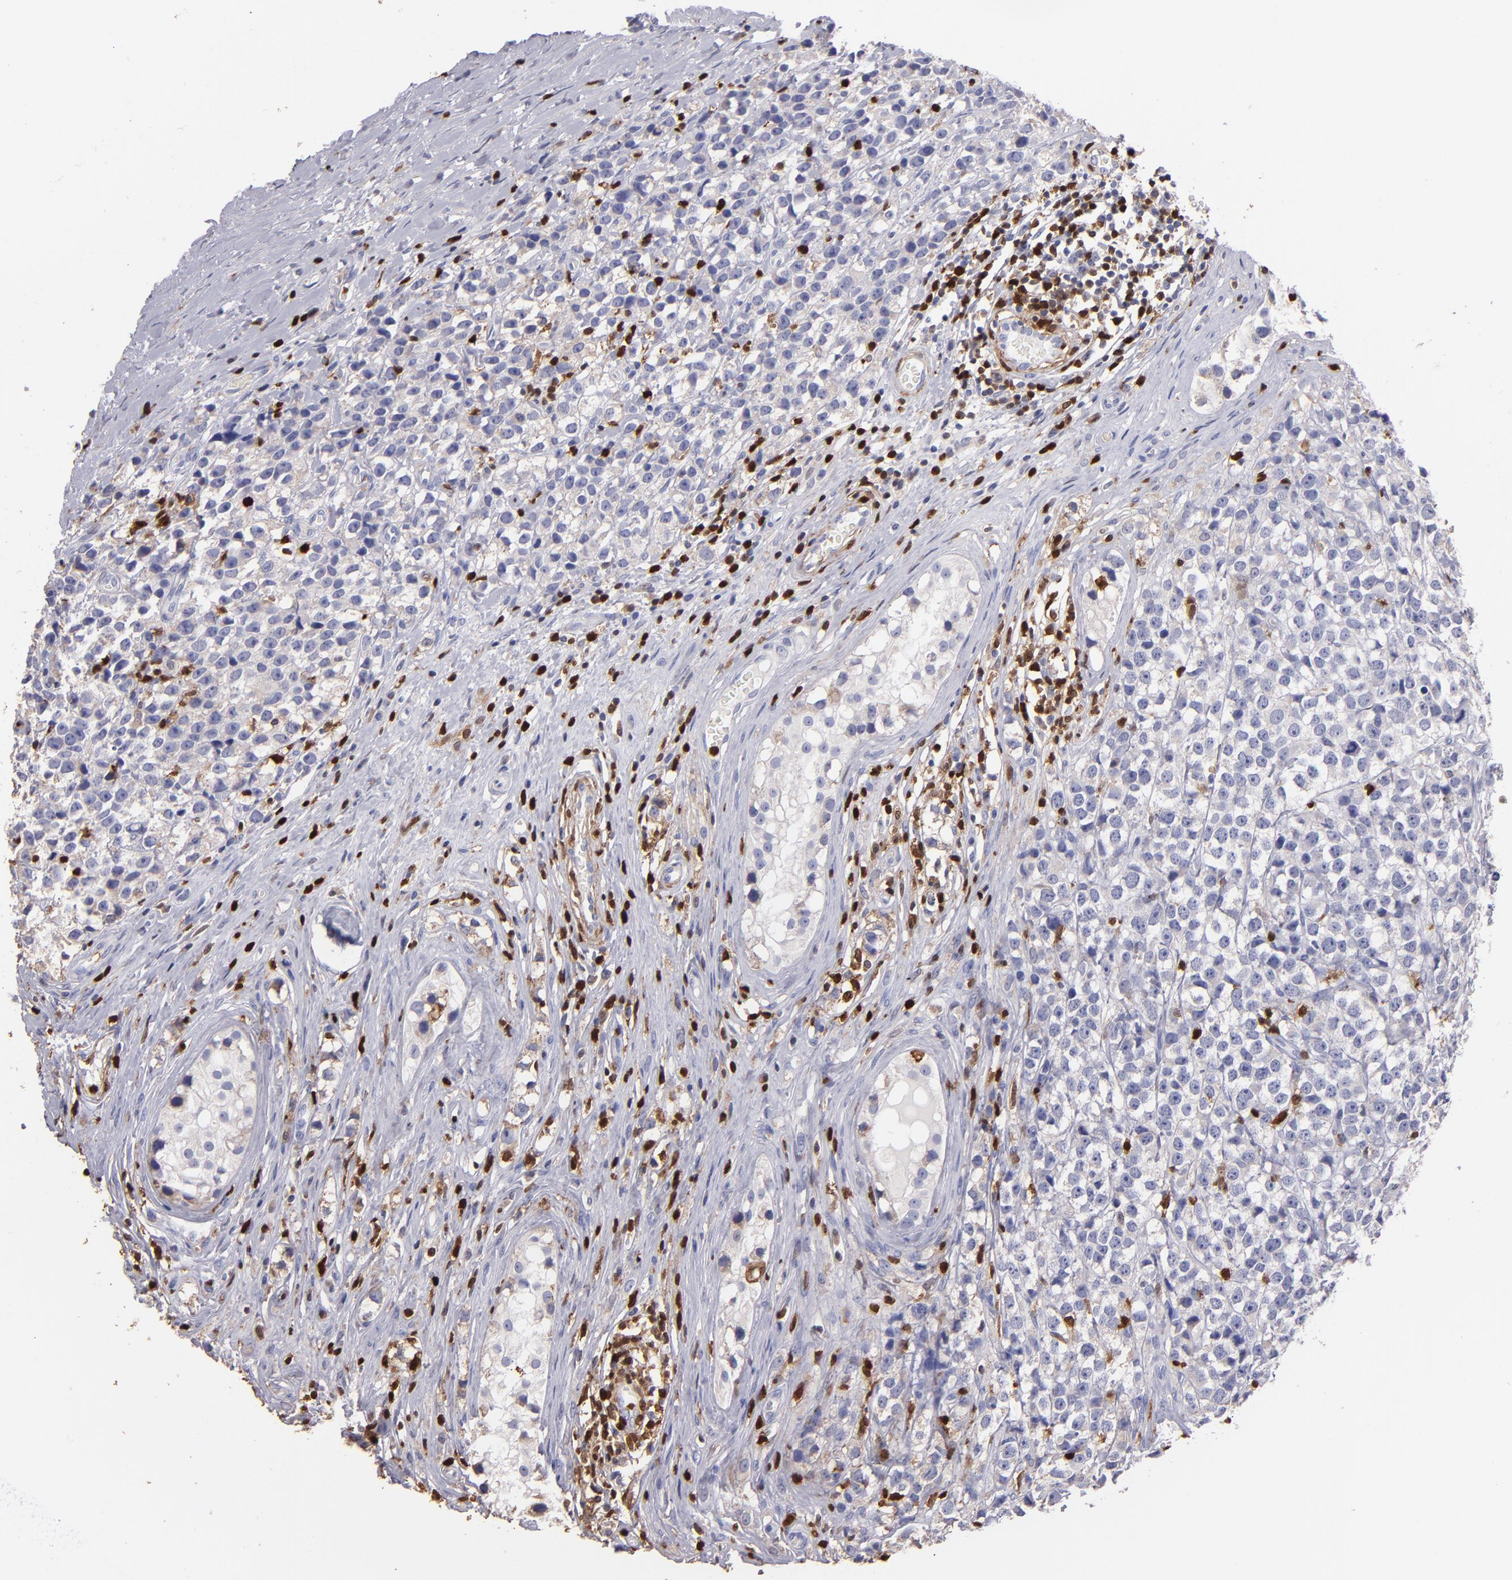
{"staining": {"intensity": "negative", "quantity": "none", "location": "none"}, "tissue": "testis cancer", "cell_type": "Tumor cells", "image_type": "cancer", "snomed": [{"axis": "morphology", "description": "Seminoma, NOS"}, {"axis": "topography", "description": "Testis"}], "caption": "Tumor cells are negative for protein expression in human testis cancer. (DAB IHC, high magnification).", "gene": "S100A4", "patient": {"sex": "male", "age": 25}}